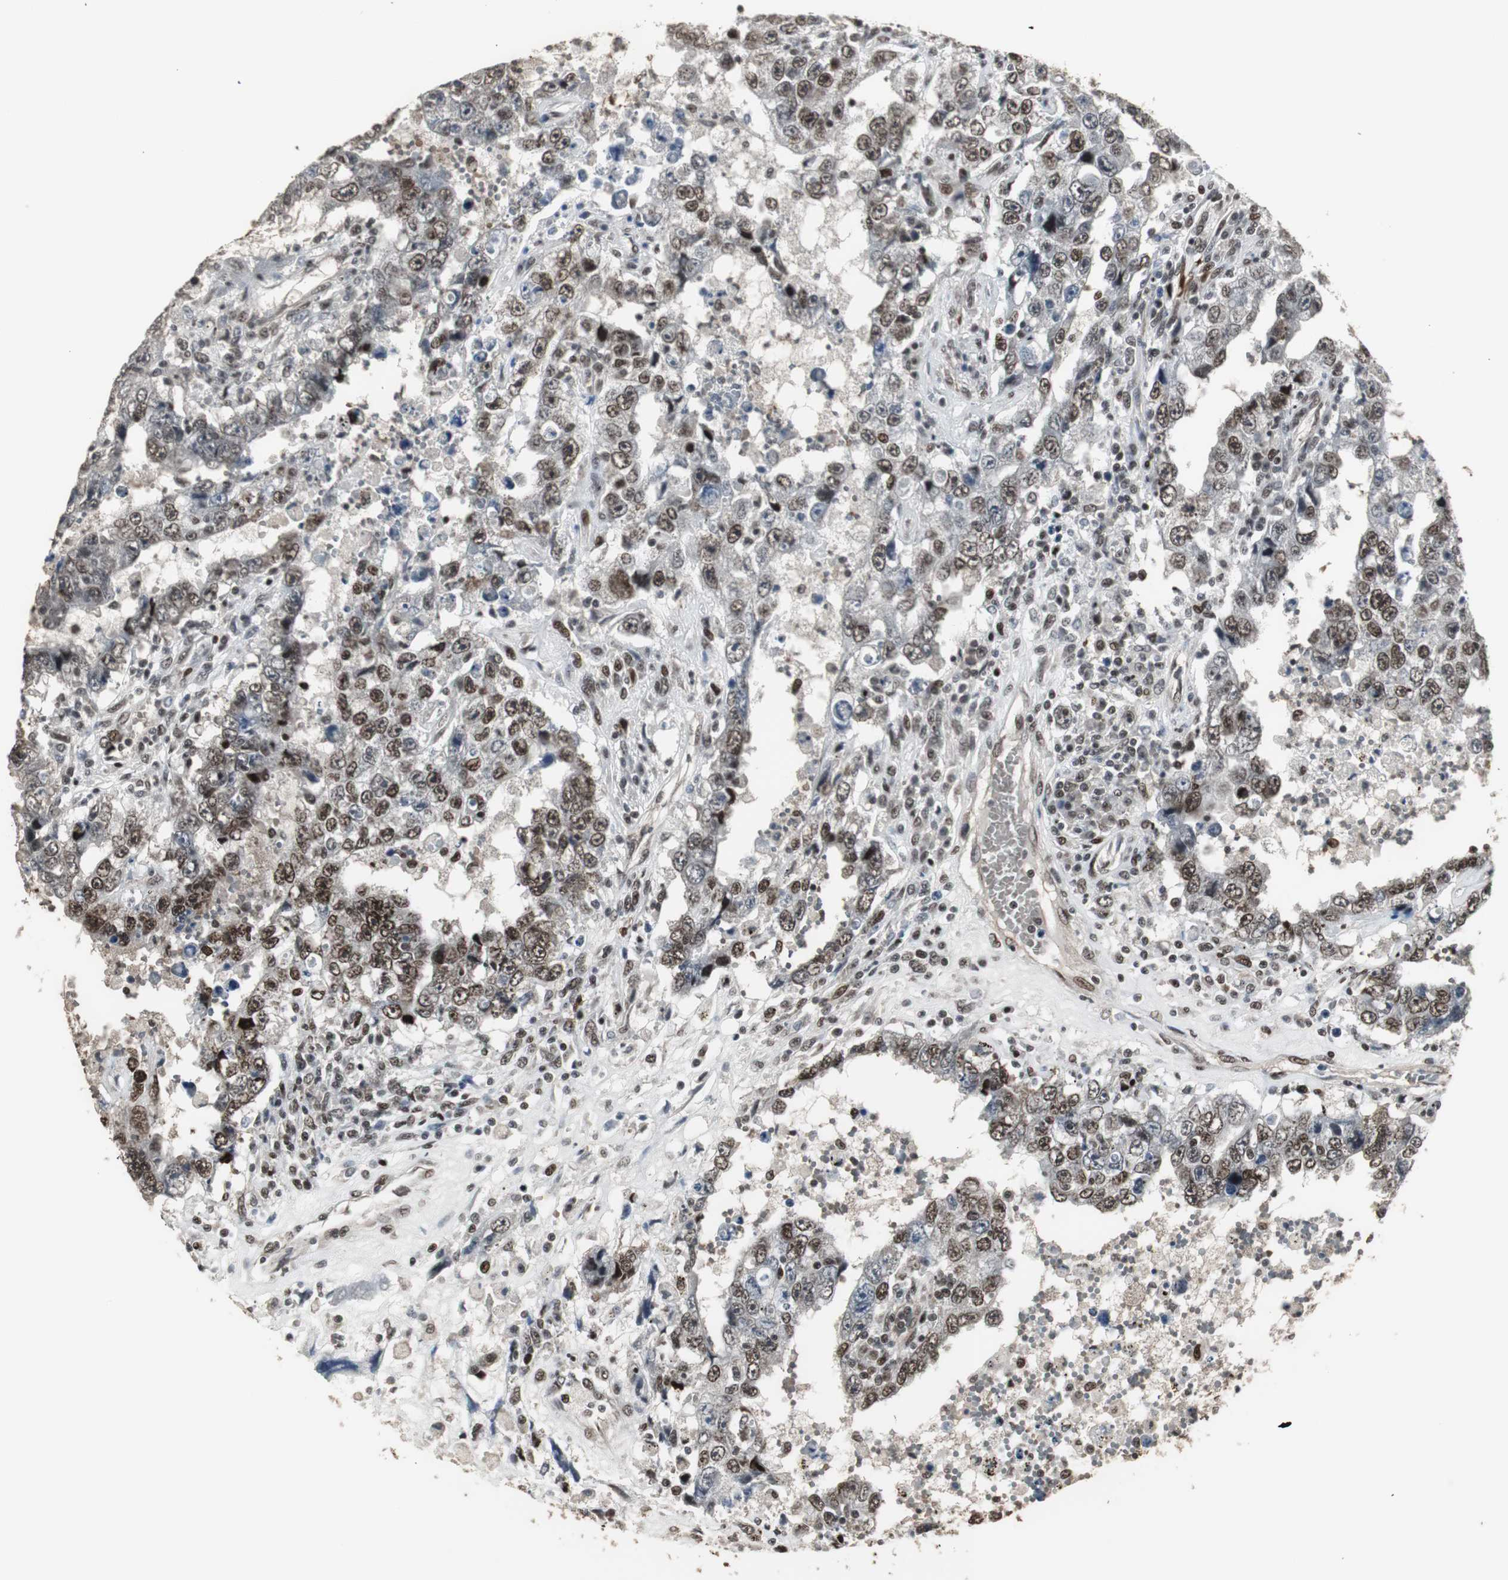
{"staining": {"intensity": "moderate", "quantity": ">75%", "location": "cytoplasmic/membranous,nuclear"}, "tissue": "testis cancer", "cell_type": "Tumor cells", "image_type": "cancer", "snomed": [{"axis": "morphology", "description": "Carcinoma, Embryonal, NOS"}, {"axis": "topography", "description": "Testis"}], "caption": "Protein staining exhibits moderate cytoplasmic/membranous and nuclear staining in approximately >75% of tumor cells in testis cancer (embryonal carcinoma). (Brightfield microscopy of DAB IHC at high magnification).", "gene": "TAF5", "patient": {"sex": "male", "age": 26}}